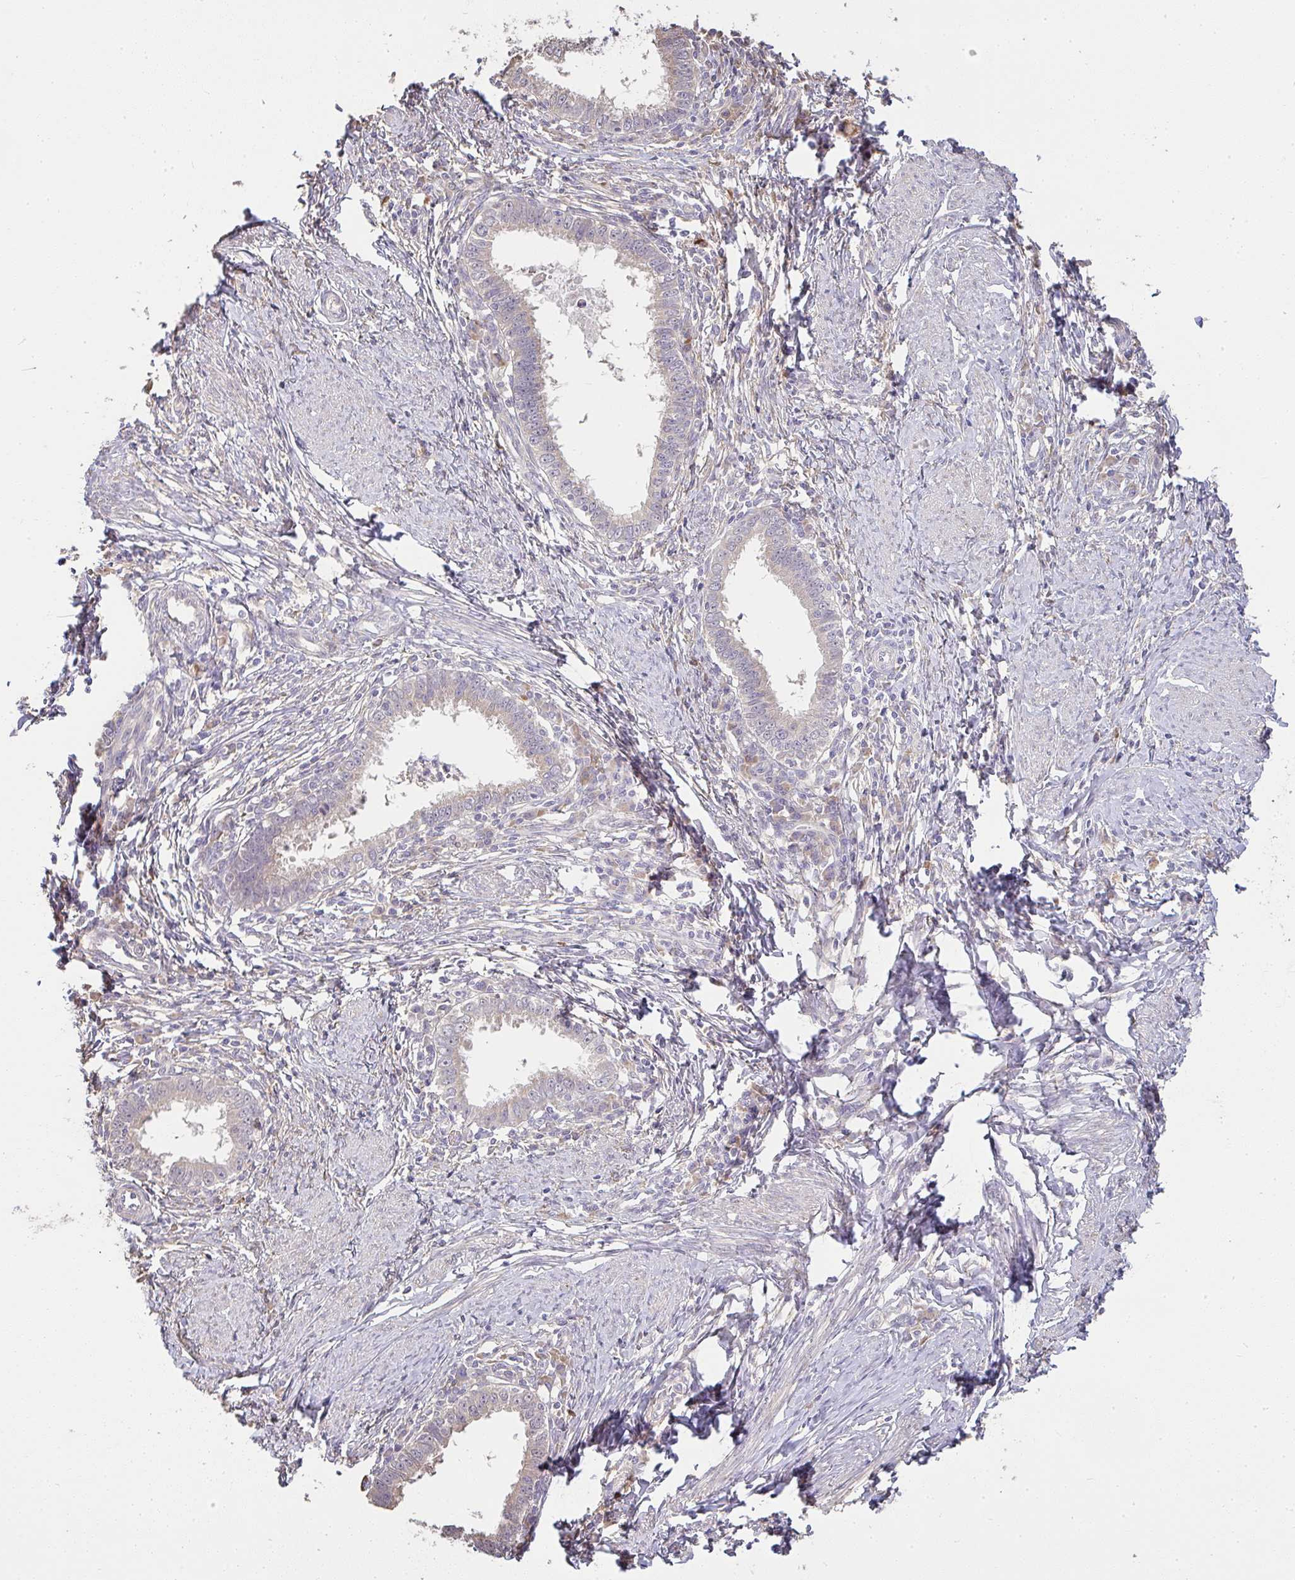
{"staining": {"intensity": "negative", "quantity": "none", "location": "none"}, "tissue": "cervical cancer", "cell_type": "Tumor cells", "image_type": "cancer", "snomed": [{"axis": "morphology", "description": "Adenocarcinoma, NOS"}, {"axis": "topography", "description": "Cervix"}], "caption": "Immunohistochemistry of human cervical cancer (adenocarcinoma) exhibits no expression in tumor cells.", "gene": "BRINP3", "patient": {"sex": "female", "age": 36}}